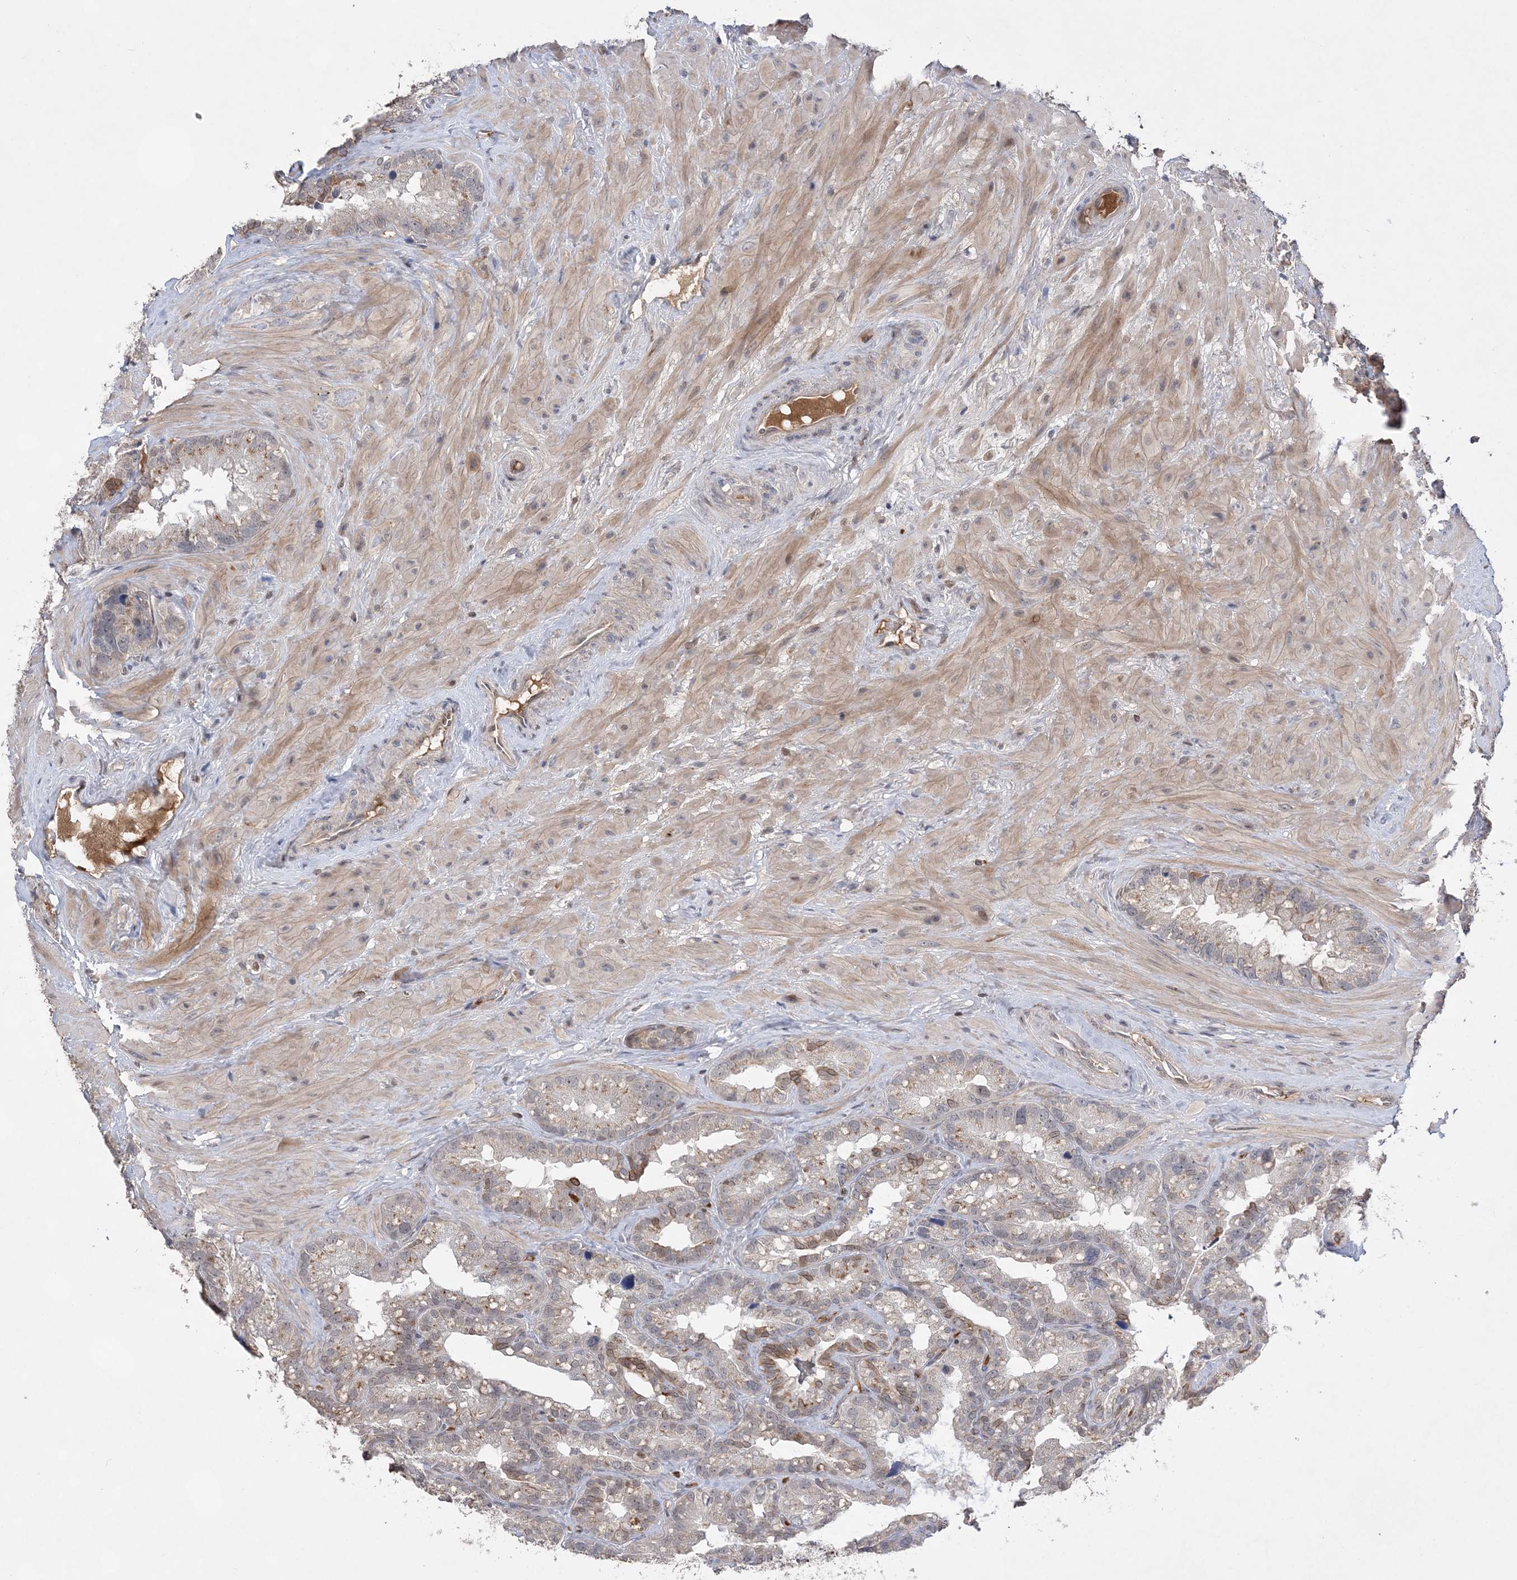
{"staining": {"intensity": "weak", "quantity": "25%-75%", "location": "cytoplasmic/membranous"}, "tissue": "seminal vesicle", "cell_type": "Glandular cells", "image_type": "normal", "snomed": [{"axis": "morphology", "description": "Normal tissue, NOS"}, {"axis": "topography", "description": "Prostate"}, {"axis": "topography", "description": "Seminal veicle"}], "caption": "High-magnification brightfield microscopy of benign seminal vesicle stained with DAB (3,3'-diaminobenzidine) (brown) and counterstained with hematoxylin (blue). glandular cells exhibit weak cytoplasmic/membranous positivity is identified in about25%-75% of cells.", "gene": "TMEM132B", "patient": {"sex": "male", "age": 68}}